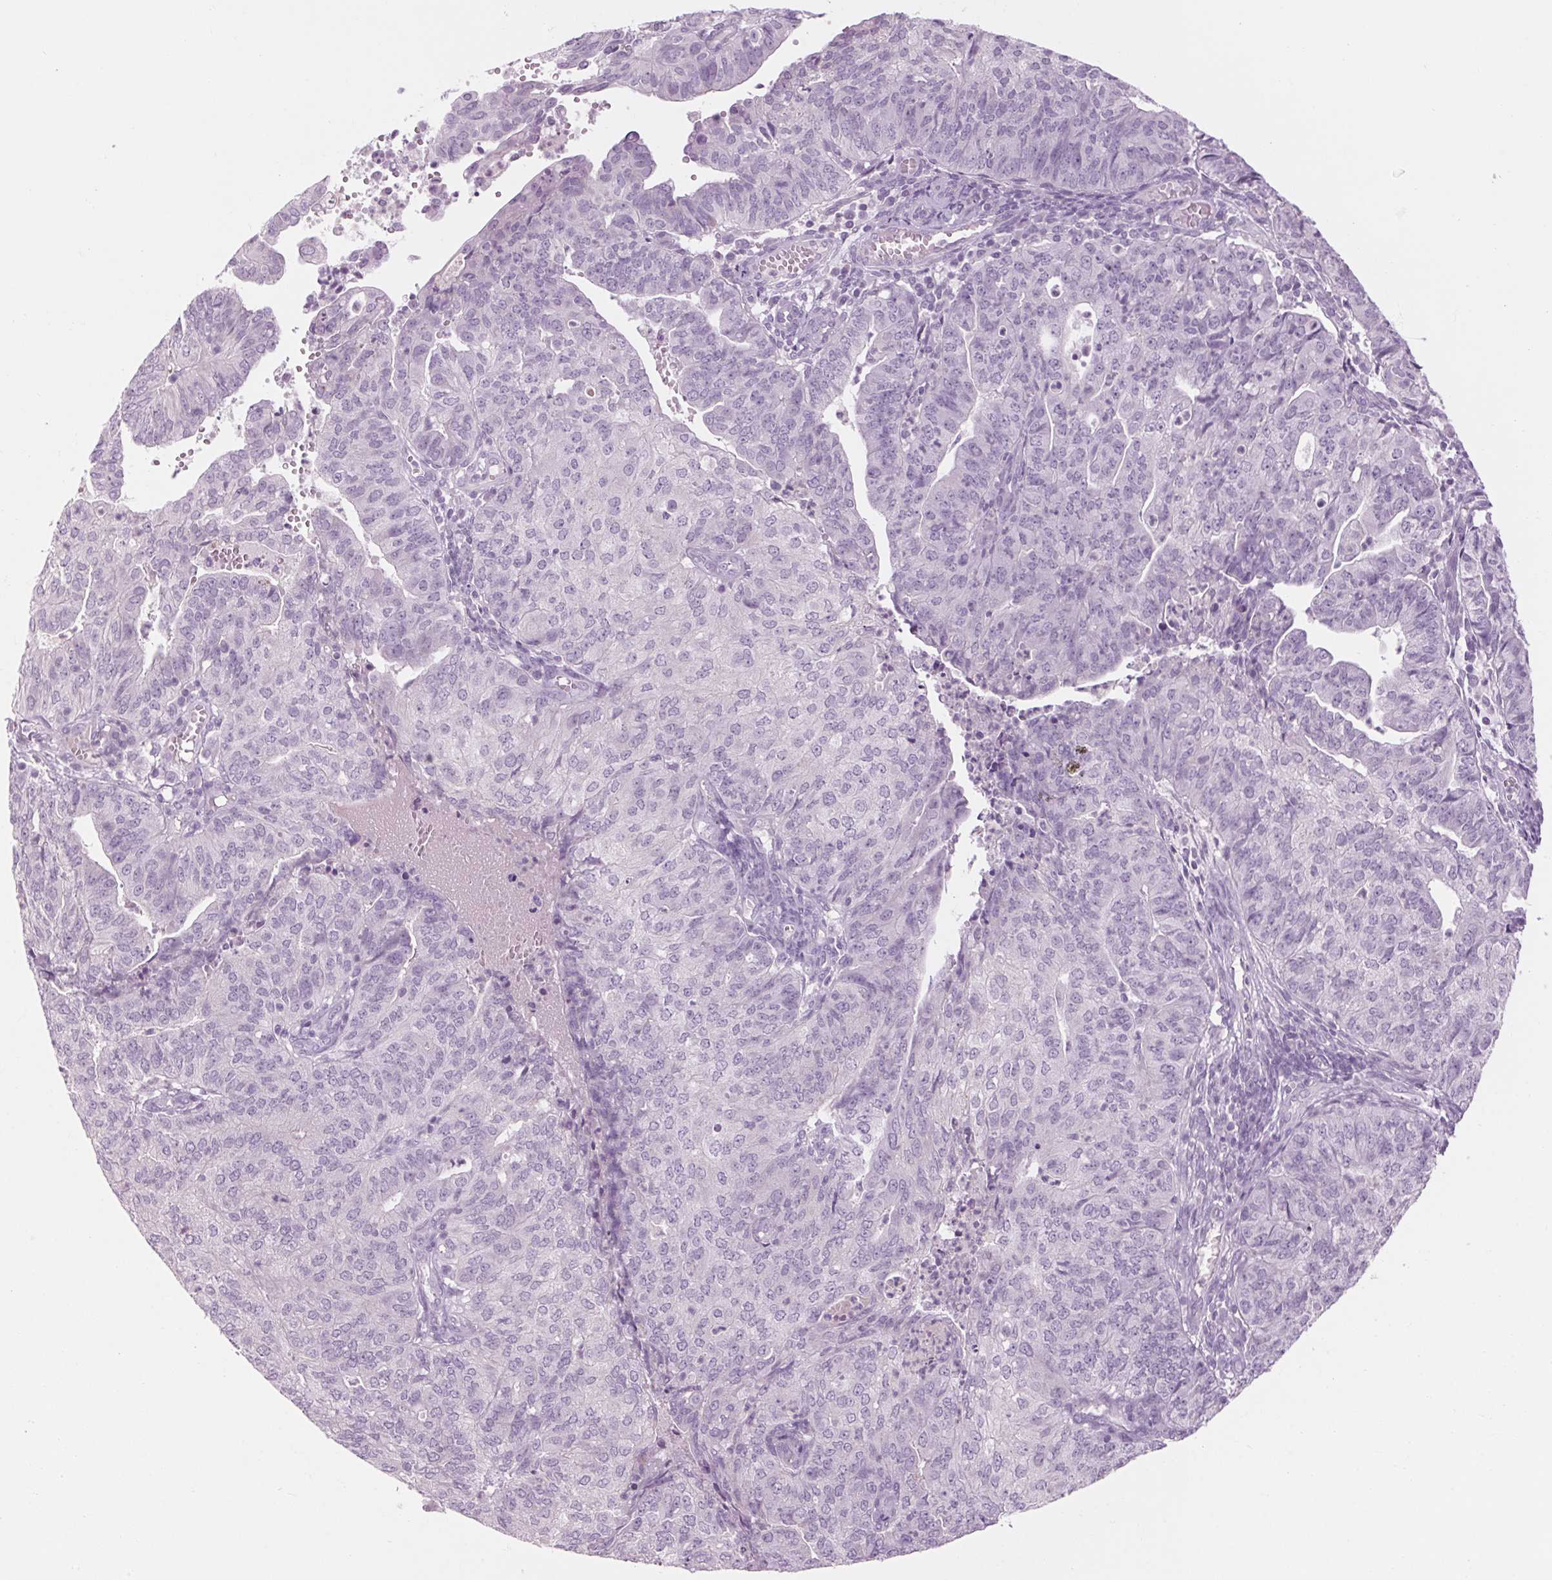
{"staining": {"intensity": "negative", "quantity": "none", "location": "none"}, "tissue": "endometrial cancer", "cell_type": "Tumor cells", "image_type": "cancer", "snomed": [{"axis": "morphology", "description": "Adenocarcinoma, NOS"}, {"axis": "topography", "description": "Endometrium"}], "caption": "DAB (3,3'-diaminobenzidine) immunohistochemical staining of endometrial adenocarcinoma exhibits no significant positivity in tumor cells. (DAB (3,3'-diaminobenzidine) immunohistochemistry visualized using brightfield microscopy, high magnification).", "gene": "RPTN", "patient": {"sex": "female", "age": 82}}